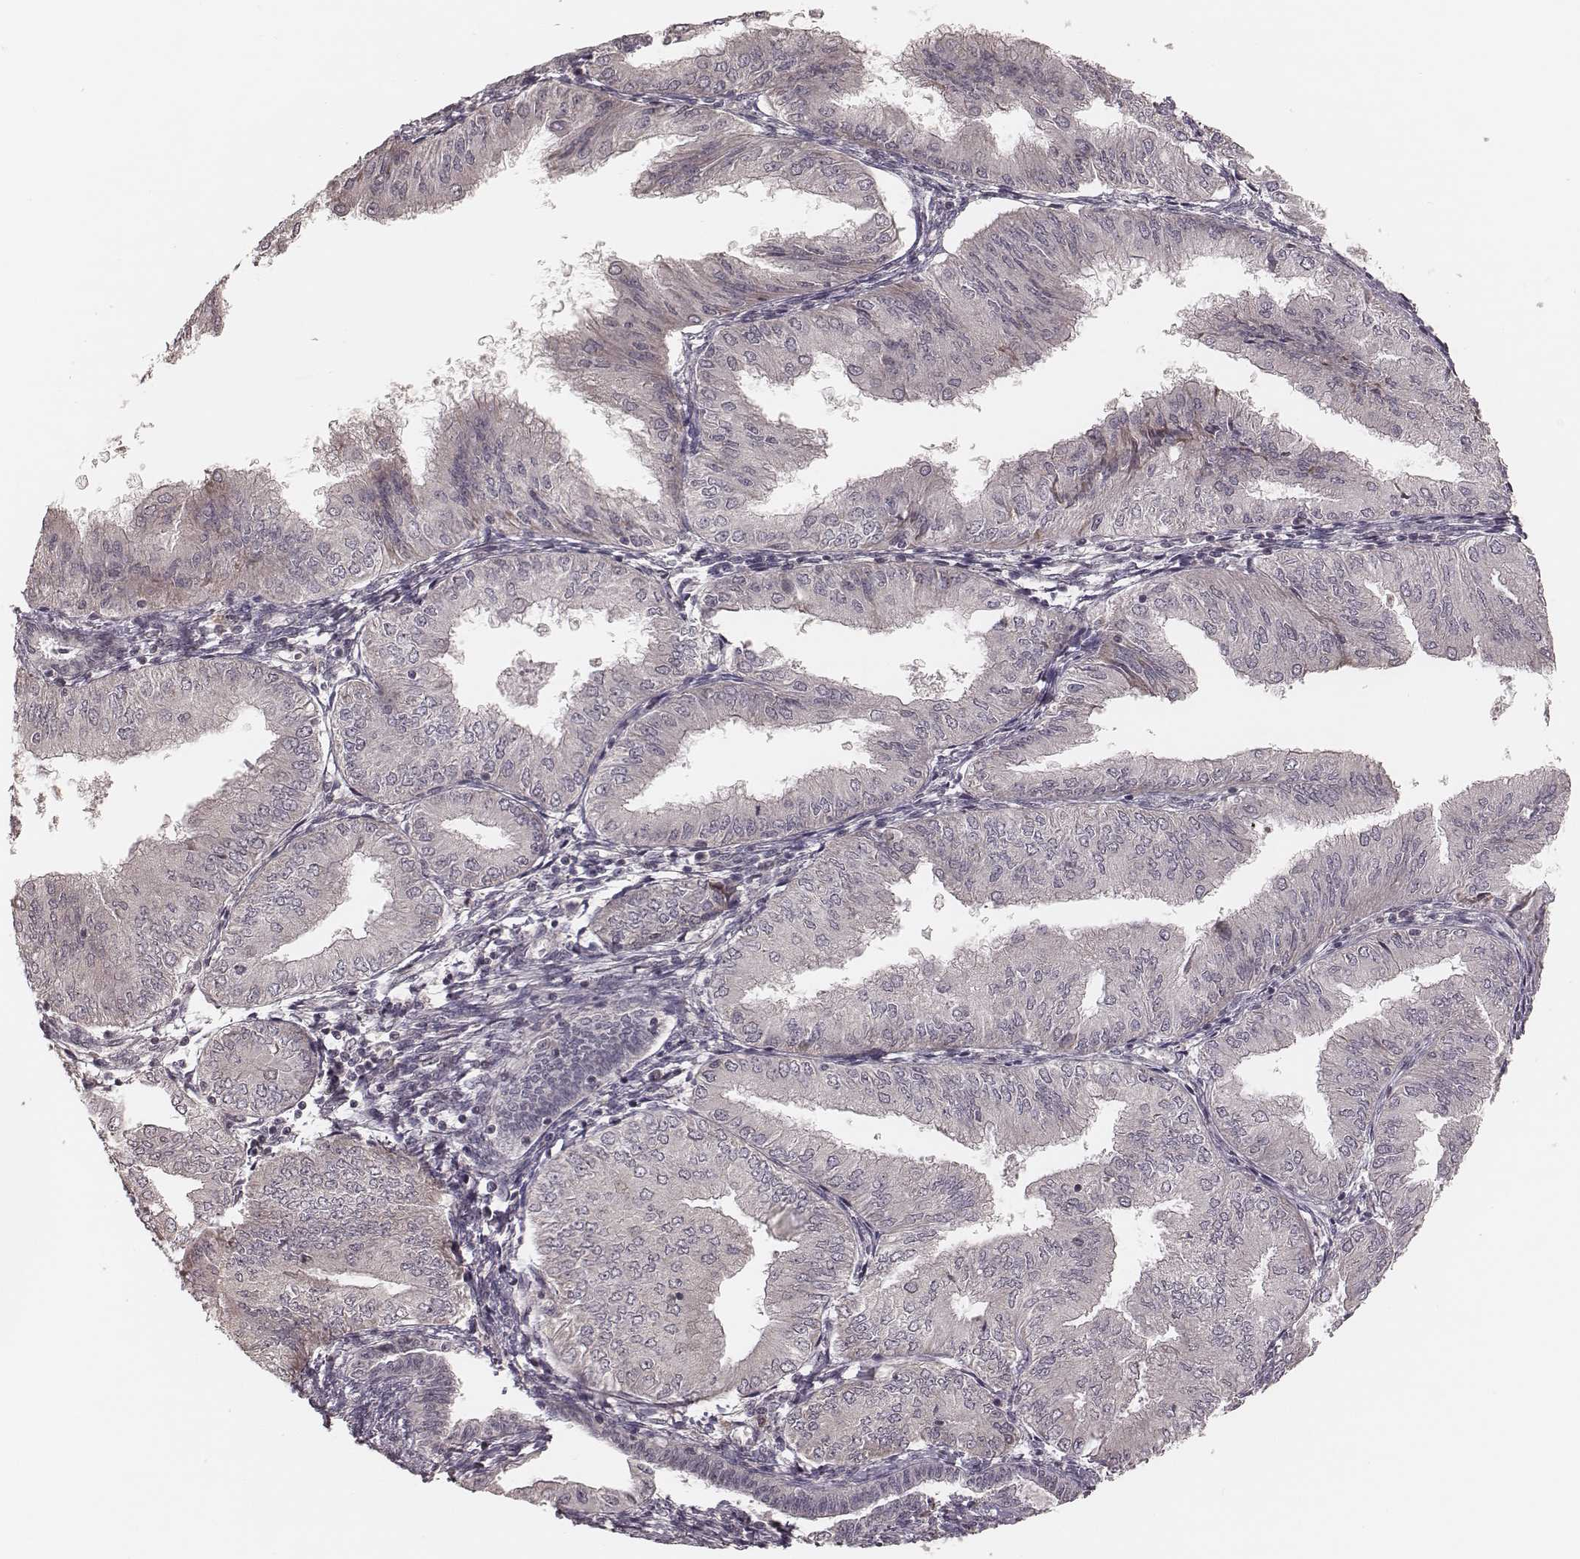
{"staining": {"intensity": "negative", "quantity": "none", "location": "none"}, "tissue": "endometrial cancer", "cell_type": "Tumor cells", "image_type": "cancer", "snomed": [{"axis": "morphology", "description": "Adenocarcinoma, NOS"}, {"axis": "topography", "description": "Endometrium"}], "caption": "Immunohistochemical staining of endometrial cancer demonstrates no significant positivity in tumor cells.", "gene": "IL5", "patient": {"sex": "female", "age": 53}}